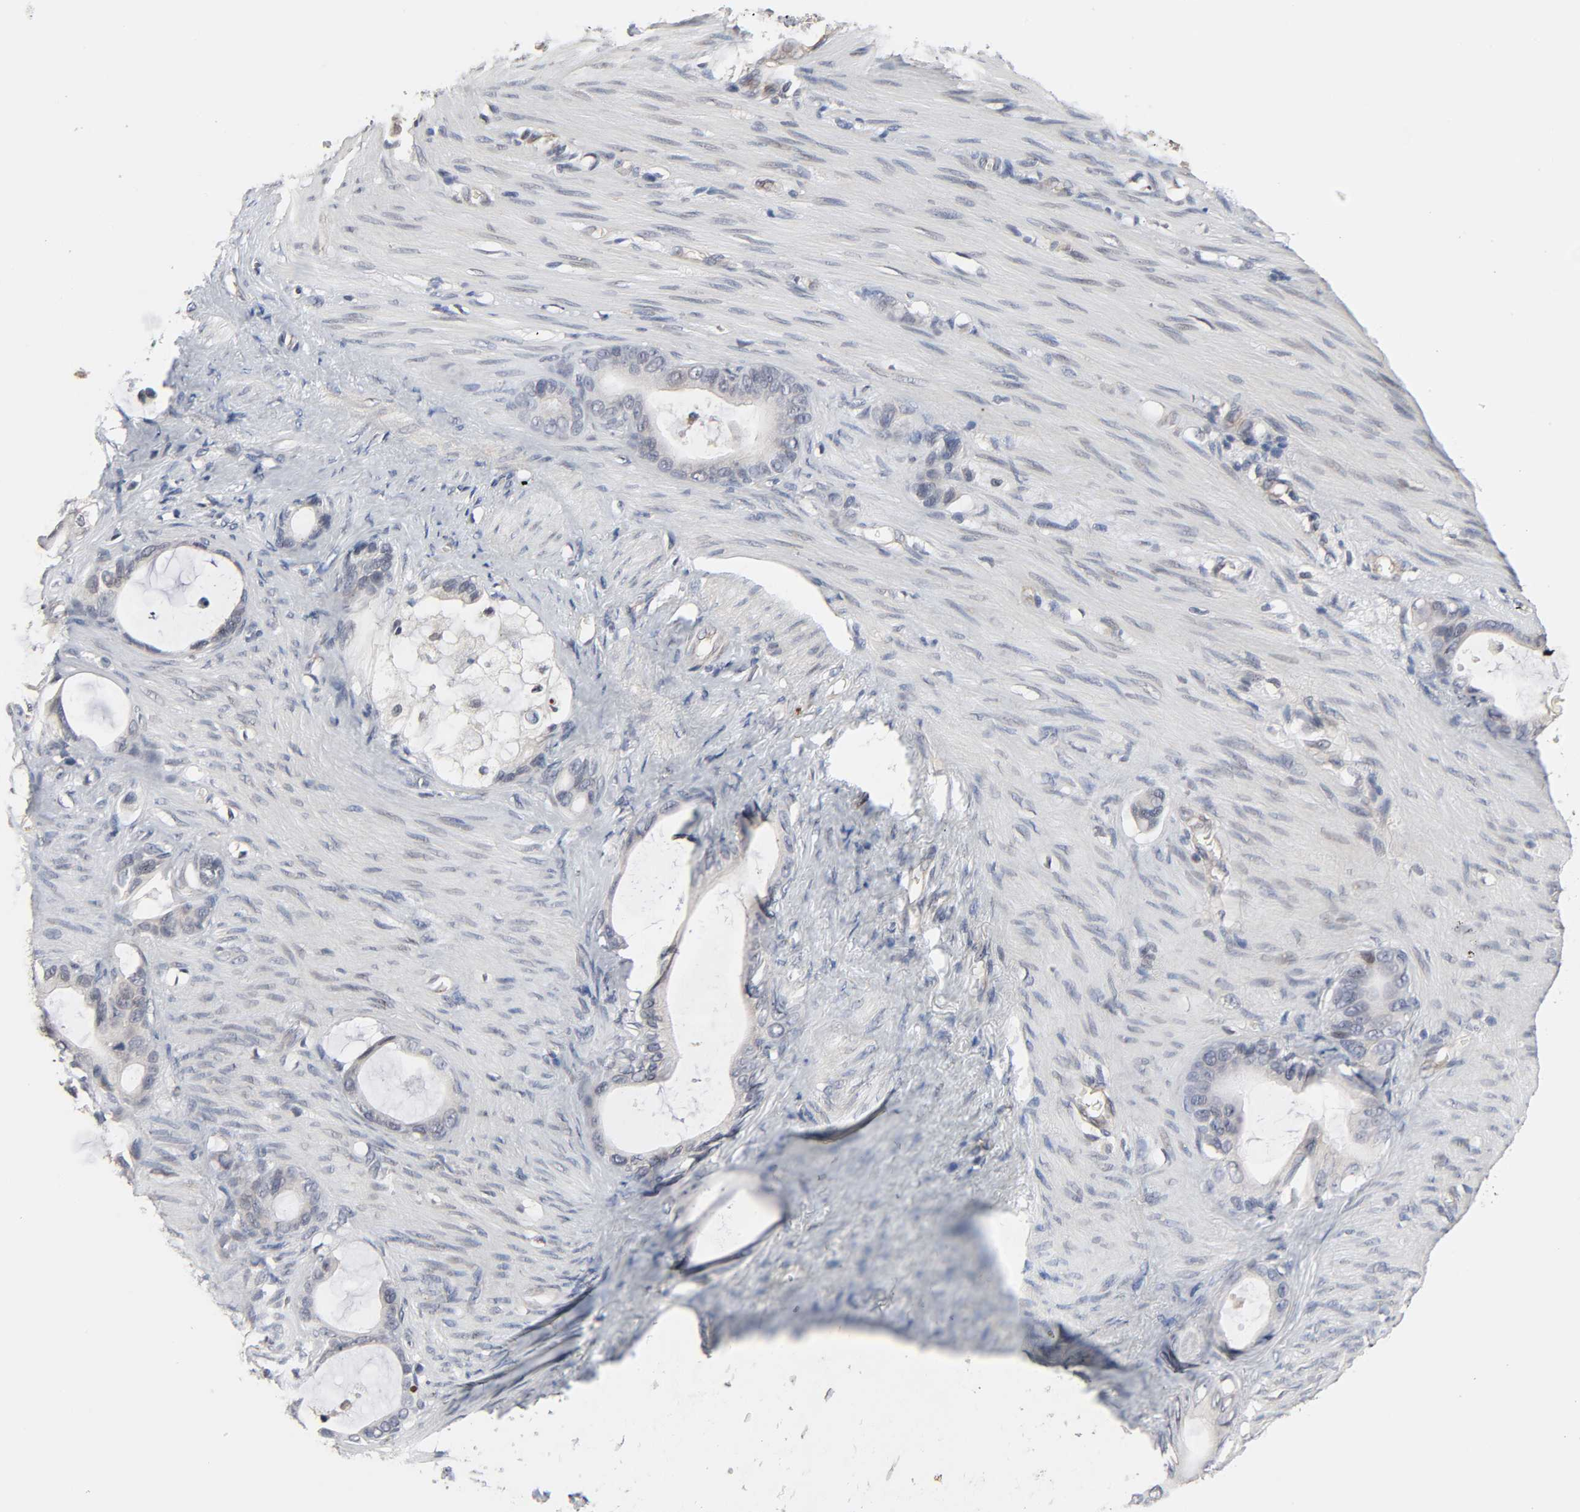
{"staining": {"intensity": "weak", "quantity": ">75%", "location": "cytoplasmic/membranous"}, "tissue": "stomach cancer", "cell_type": "Tumor cells", "image_type": "cancer", "snomed": [{"axis": "morphology", "description": "Adenocarcinoma, NOS"}, {"axis": "topography", "description": "Stomach"}], "caption": "IHC (DAB (3,3'-diaminobenzidine)) staining of stomach cancer shows weak cytoplasmic/membranous protein positivity in about >75% of tumor cells.", "gene": "CCDC175", "patient": {"sex": "female", "age": 75}}